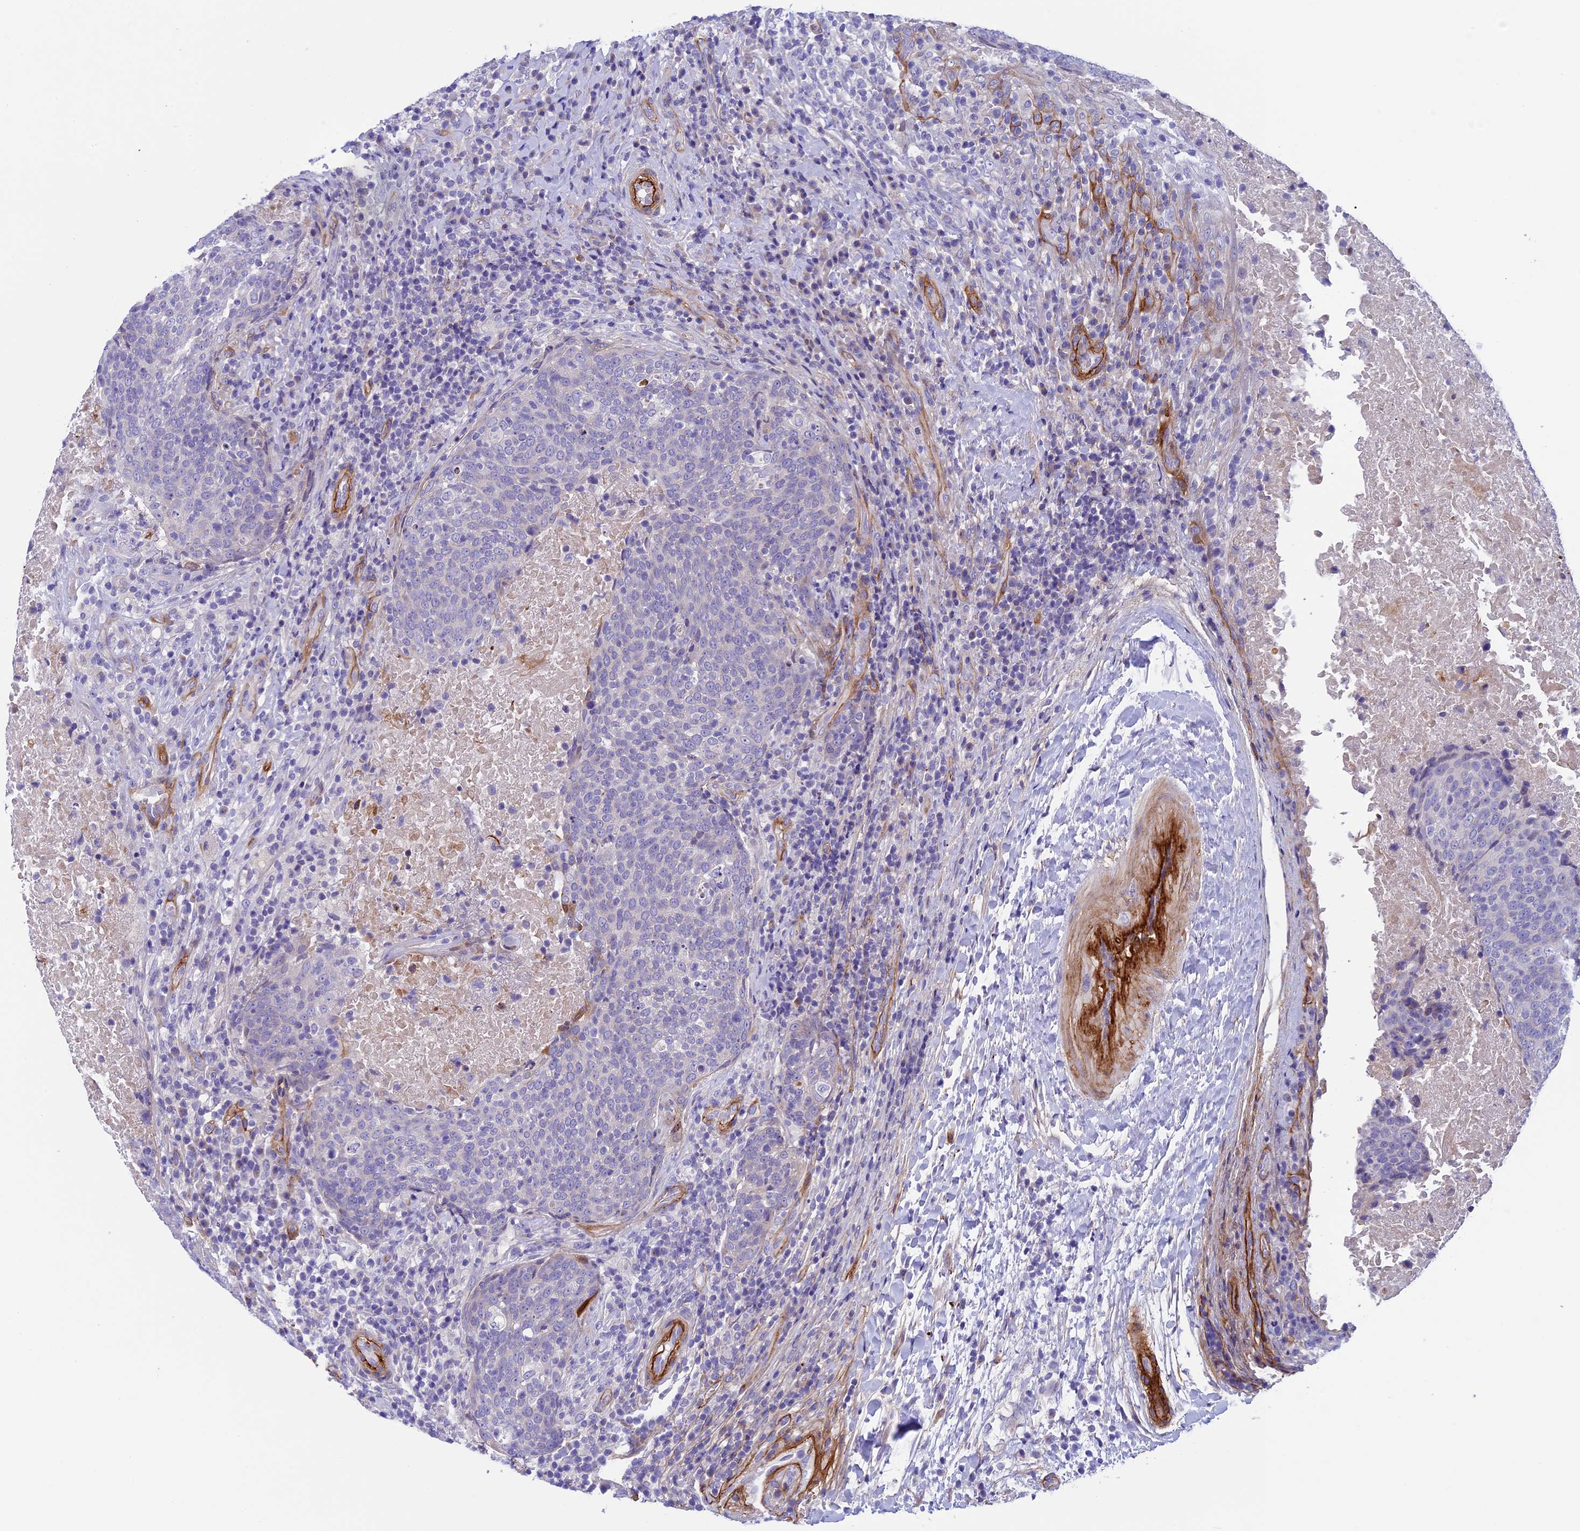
{"staining": {"intensity": "negative", "quantity": "none", "location": "none"}, "tissue": "head and neck cancer", "cell_type": "Tumor cells", "image_type": "cancer", "snomed": [{"axis": "morphology", "description": "Squamous cell carcinoma, NOS"}, {"axis": "morphology", "description": "Squamous cell carcinoma, metastatic, NOS"}, {"axis": "topography", "description": "Lymph node"}, {"axis": "topography", "description": "Head-Neck"}], "caption": "Tumor cells show no significant protein staining in head and neck cancer (squamous cell carcinoma). The staining was performed using DAB (3,3'-diaminobenzidine) to visualize the protein expression in brown, while the nuclei were stained in blue with hematoxylin (Magnification: 20x).", "gene": "LOXL1", "patient": {"sex": "male", "age": 62}}